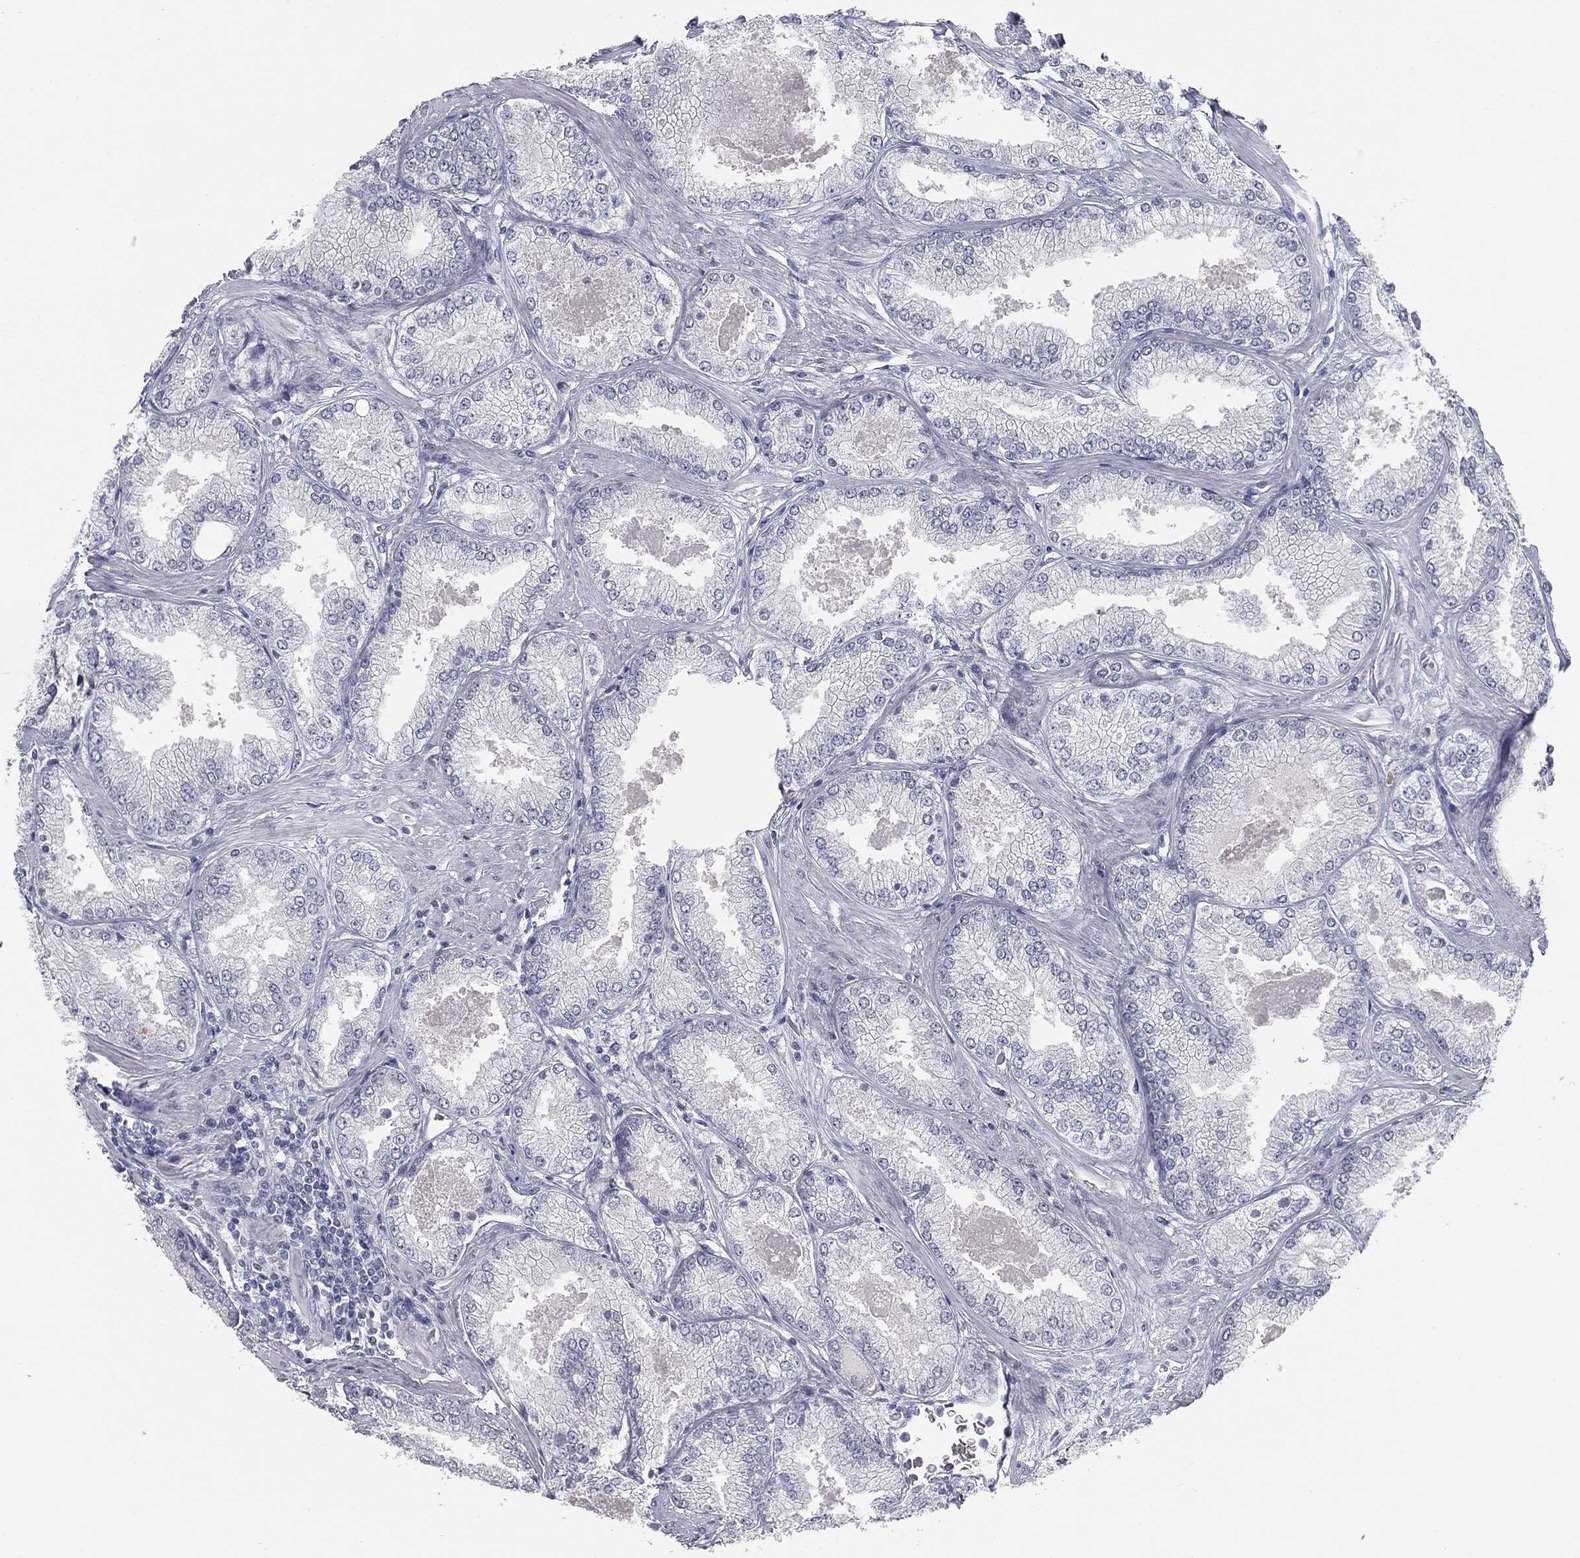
{"staining": {"intensity": "negative", "quantity": "none", "location": "none"}, "tissue": "prostate cancer", "cell_type": "Tumor cells", "image_type": "cancer", "snomed": [{"axis": "morphology", "description": "Adenocarcinoma, Low grade"}, {"axis": "topography", "description": "Prostate"}], "caption": "This is an immunohistochemistry (IHC) photomicrograph of human prostate cancer (adenocarcinoma (low-grade)). There is no positivity in tumor cells.", "gene": "MUC5AC", "patient": {"sex": "male", "age": 68}}